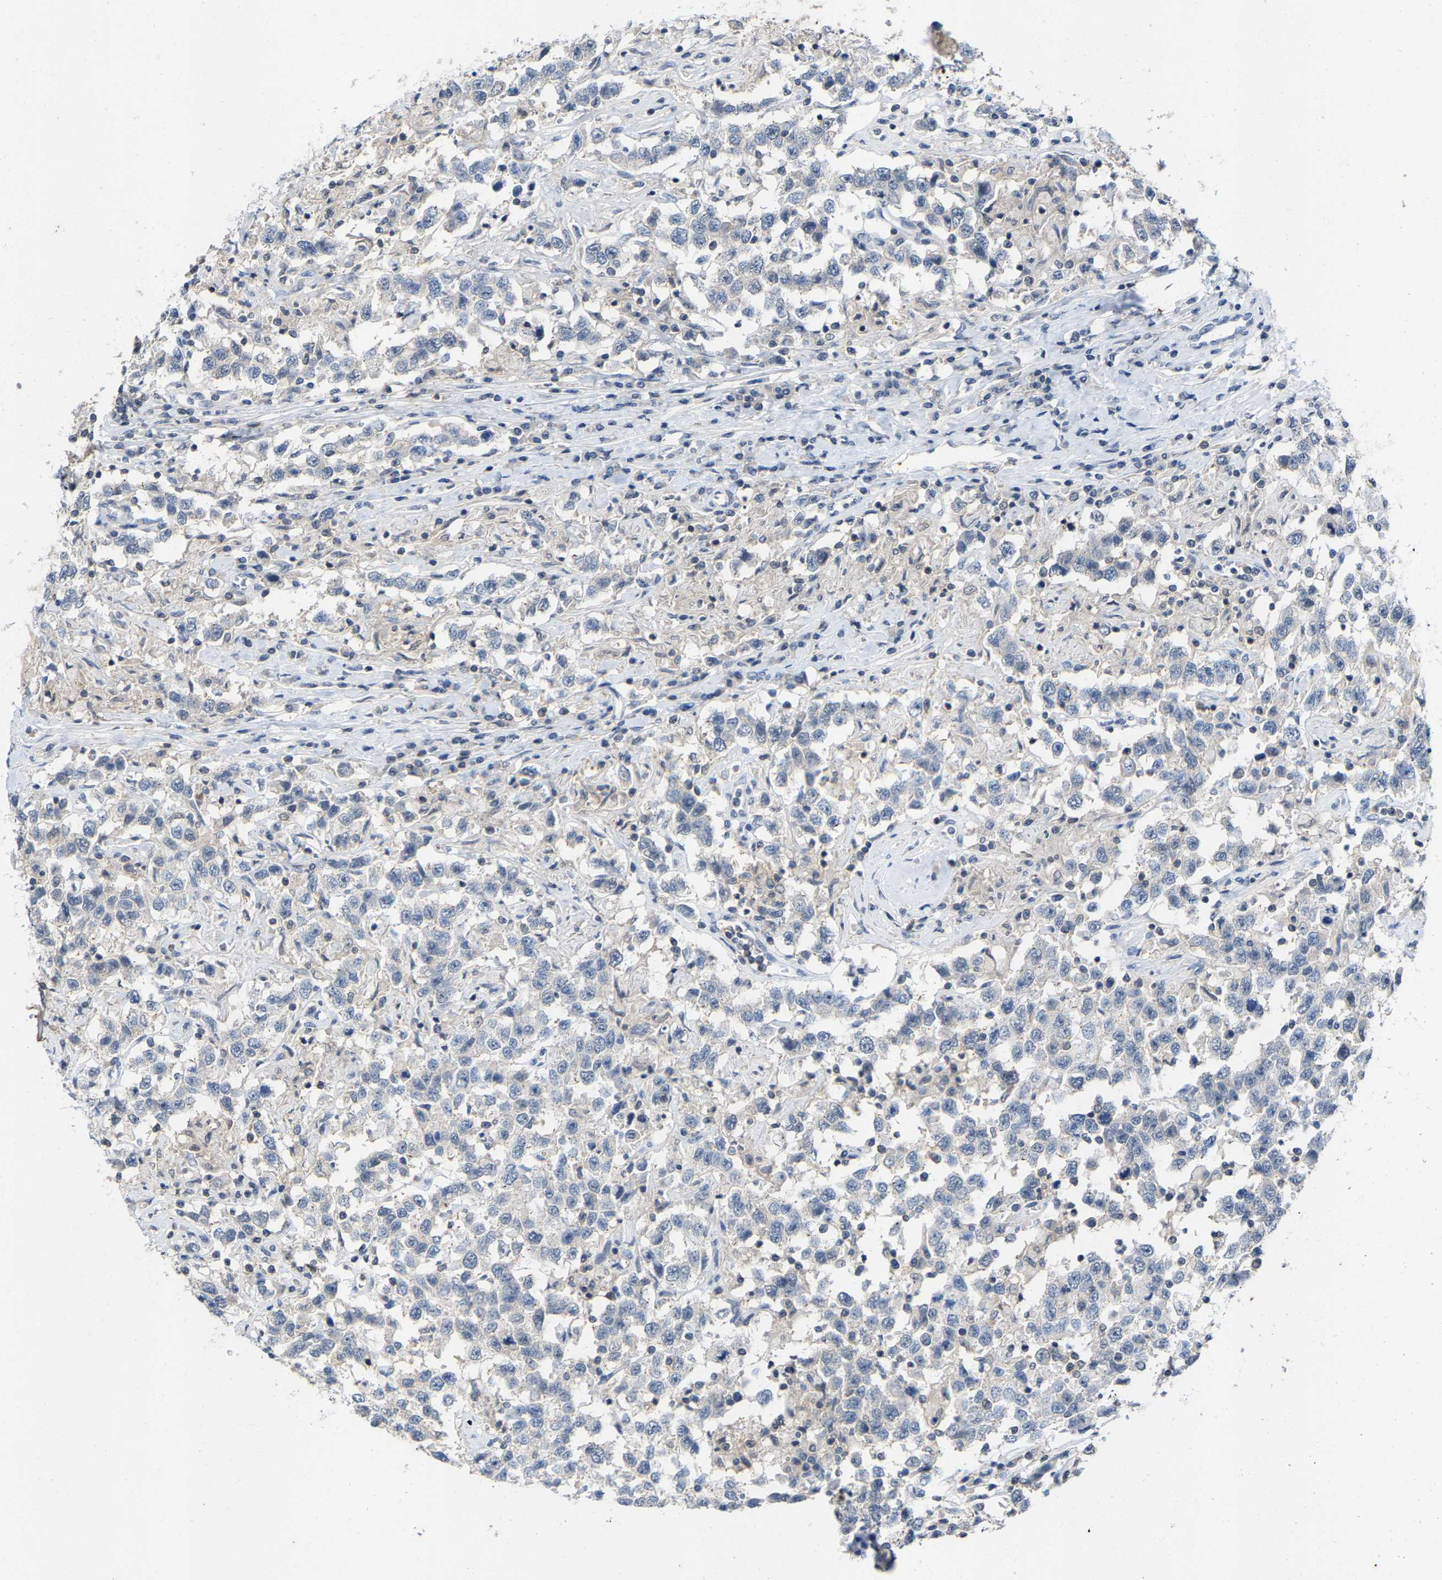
{"staining": {"intensity": "negative", "quantity": "none", "location": "none"}, "tissue": "testis cancer", "cell_type": "Tumor cells", "image_type": "cancer", "snomed": [{"axis": "morphology", "description": "Seminoma, NOS"}, {"axis": "topography", "description": "Testis"}], "caption": "A high-resolution micrograph shows immunohistochemistry staining of testis cancer, which shows no significant expression in tumor cells.", "gene": "FGD3", "patient": {"sex": "male", "age": 41}}